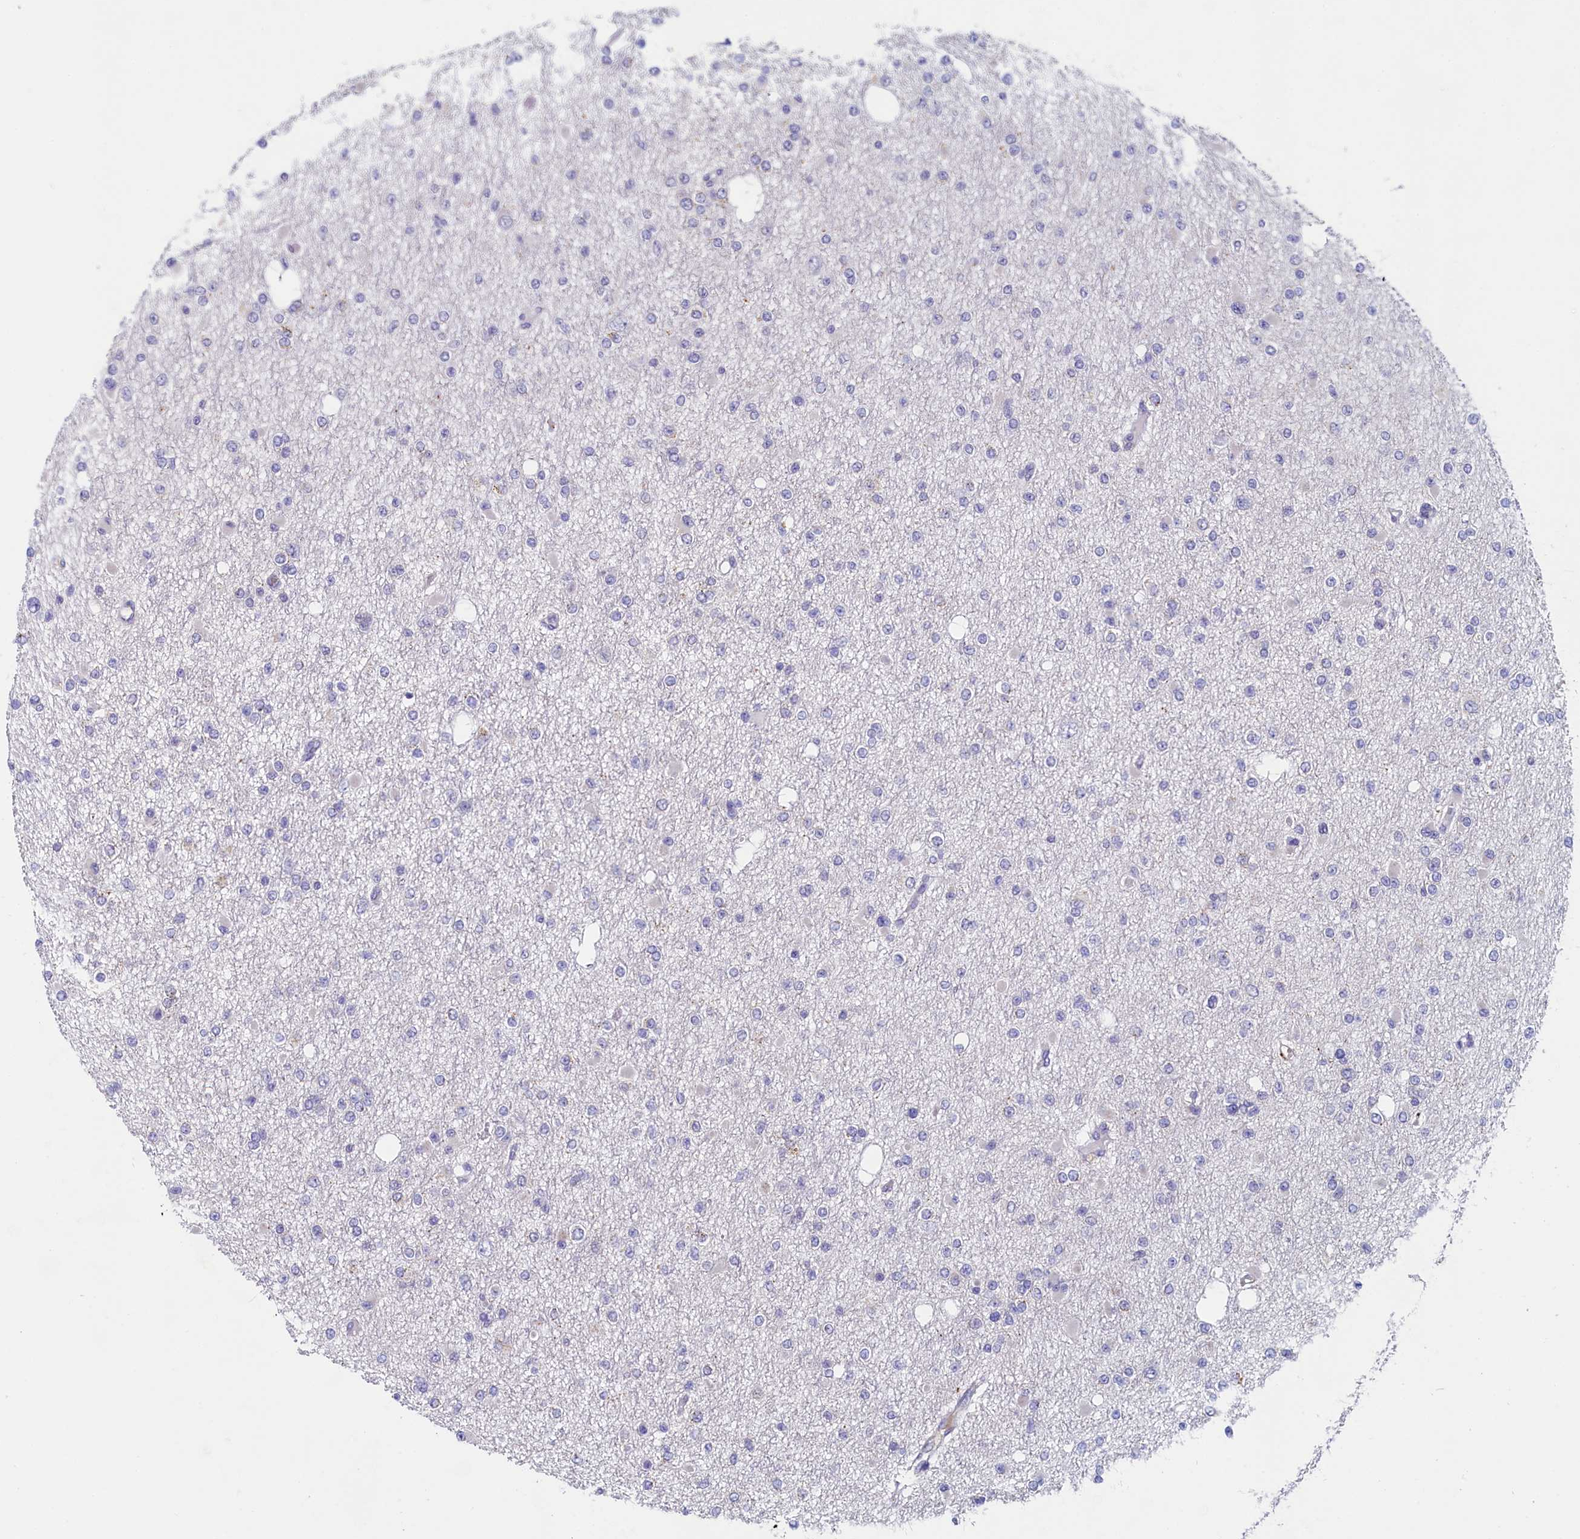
{"staining": {"intensity": "negative", "quantity": "none", "location": "none"}, "tissue": "glioma", "cell_type": "Tumor cells", "image_type": "cancer", "snomed": [{"axis": "morphology", "description": "Glioma, malignant, Low grade"}, {"axis": "topography", "description": "Brain"}], "caption": "A high-resolution image shows immunohistochemistry (IHC) staining of malignant glioma (low-grade), which reveals no significant positivity in tumor cells.", "gene": "NUBP2", "patient": {"sex": "female", "age": 22}}